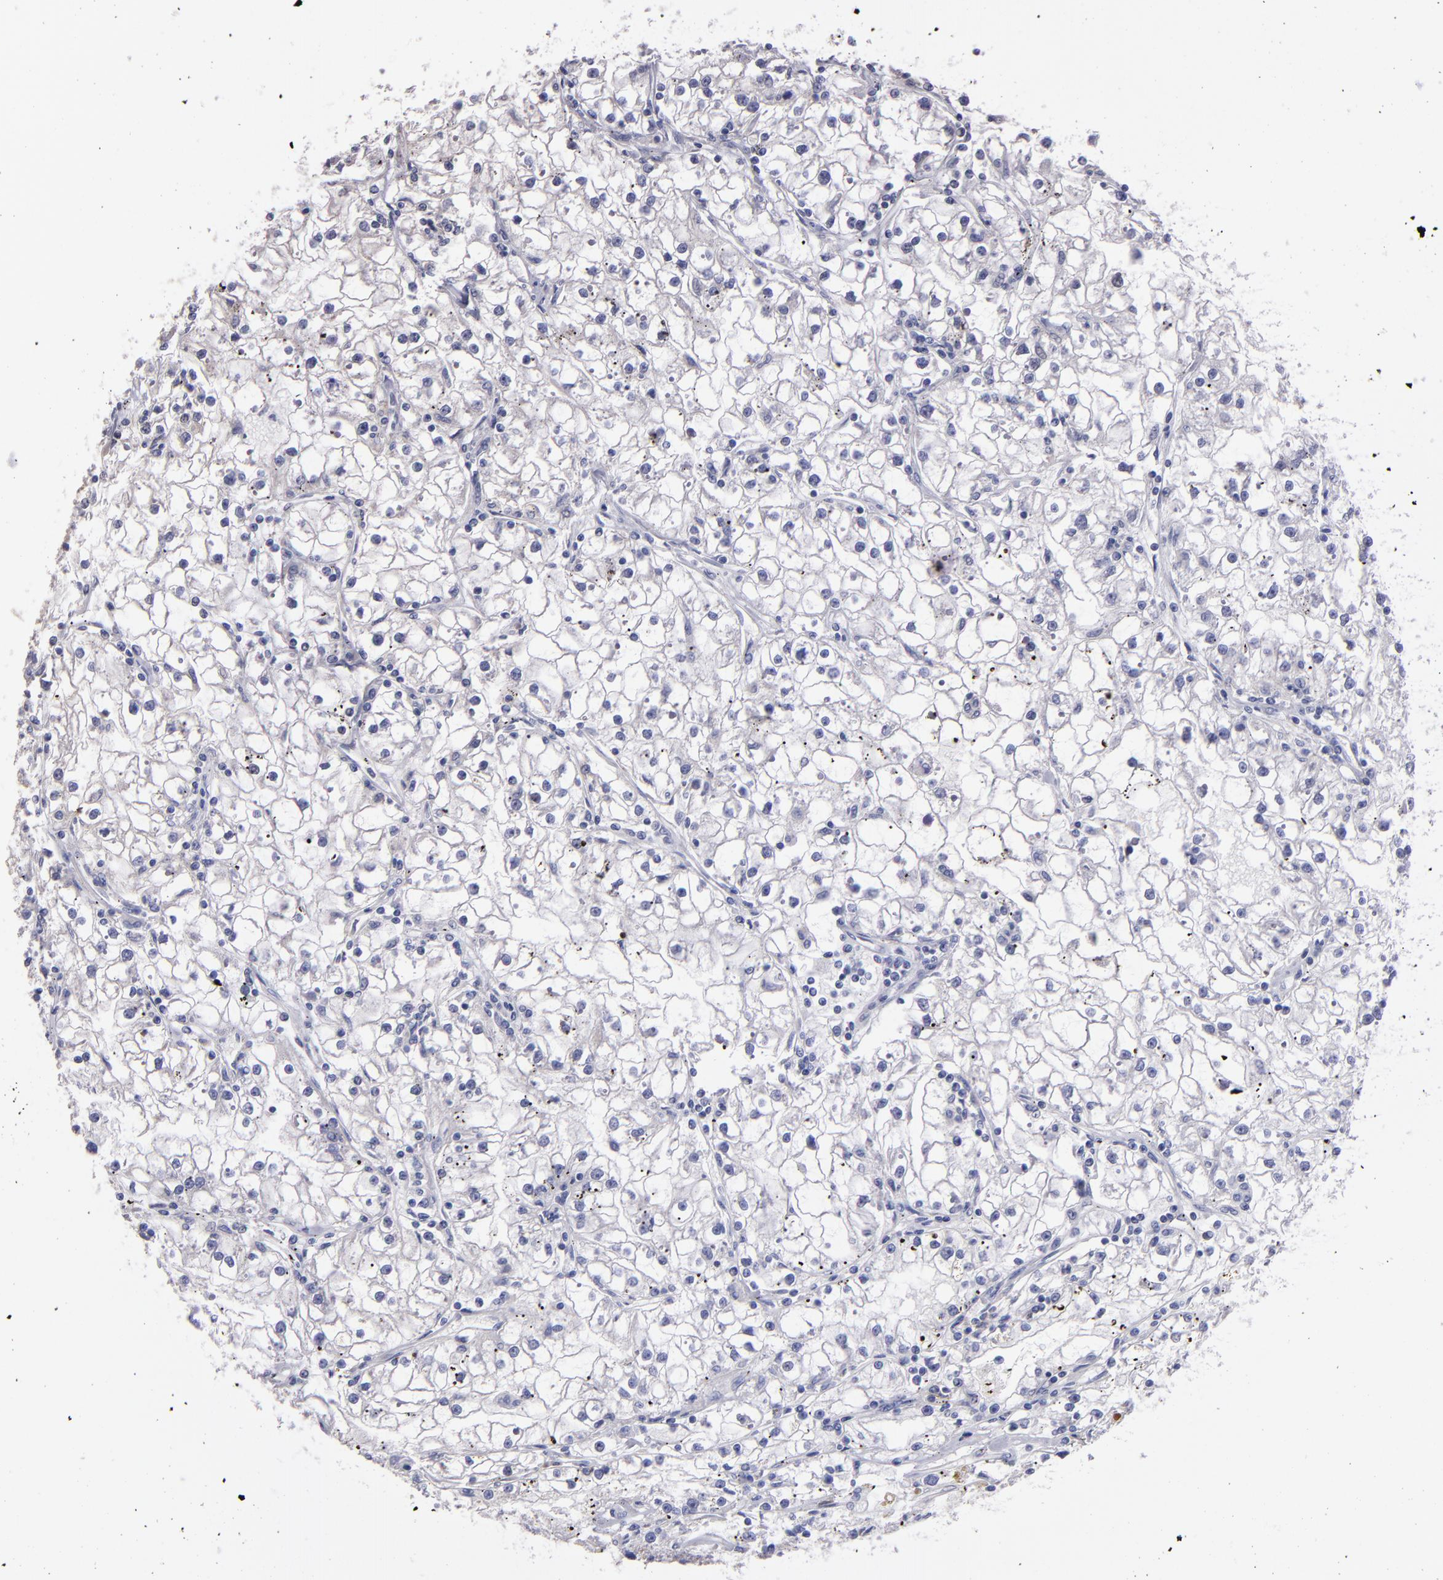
{"staining": {"intensity": "weak", "quantity": "<25%", "location": "cytoplasmic/membranous"}, "tissue": "renal cancer", "cell_type": "Tumor cells", "image_type": "cancer", "snomed": [{"axis": "morphology", "description": "Adenocarcinoma, NOS"}, {"axis": "topography", "description": "Kidney"}], "caption": "Micrograph shows no significant protein positivity in tumor cells of renal adenocarcinoma. The staining is performed using DAB brown chromogen with nuclei counter-stained in using hematoxylin.", "gene": "IFIH1", "patient": {"sex": "male", "age": 56}}